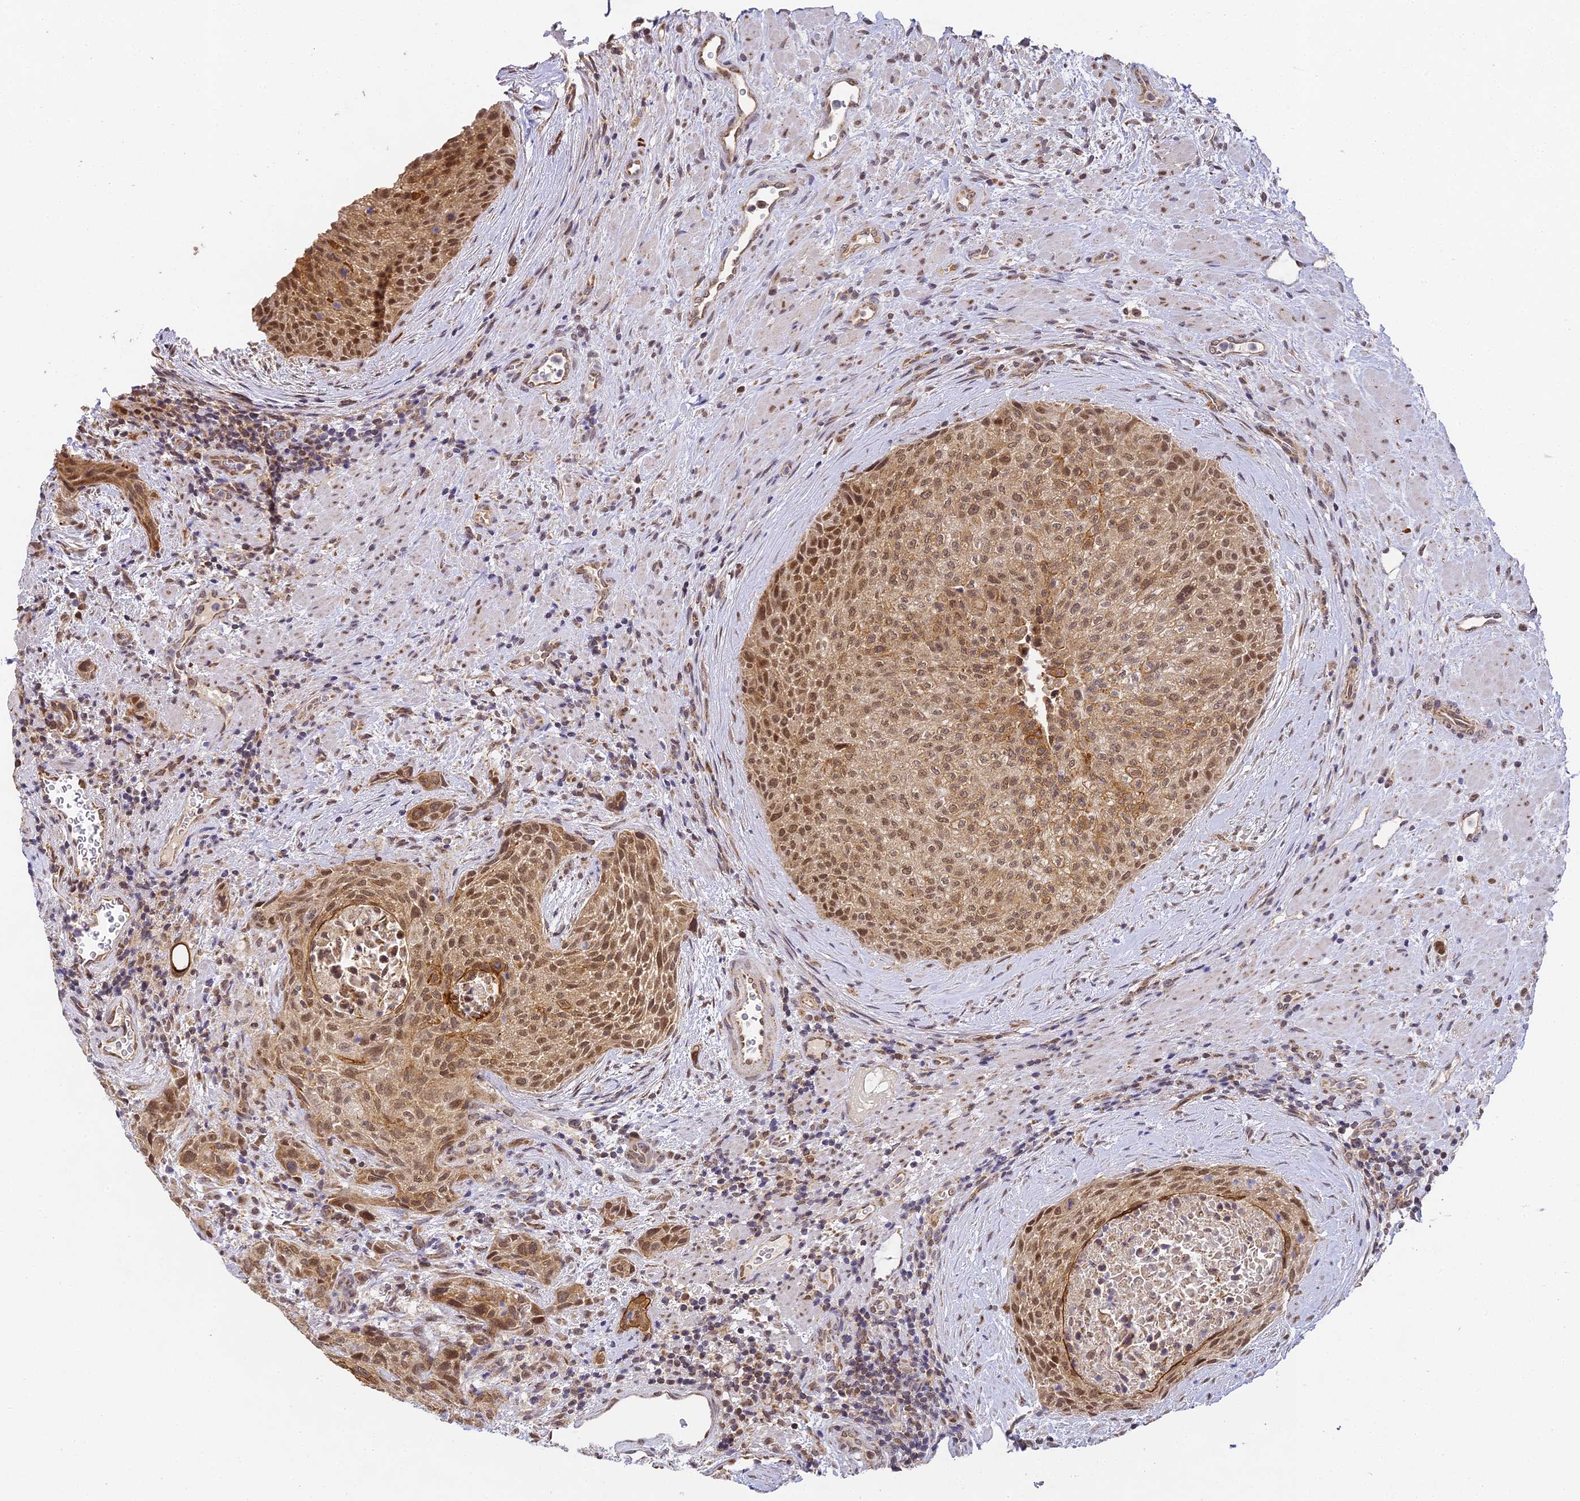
{"staining": {"intensity": "moderate", "quantity": ">75%", "location": "cytoplasmic/membranous,nuclear"}, "tissue": "urothelial cancer", "cell_type": "Tumor cells", "image_type": "cancer", "snomed": [{"axis": "morphology", "description": "Normal tissue, NOS"}, {"axis": "morphology", "description": "Urothelial carcinoma, NOS"}, {"axis": "topography", "description": "Urinary bladder"}, {"axis": "topography", "description": "Peripheral nerve tissue"}], "caption": "This histopathology image exhibits immunohistochemistry staining of transitional cell carcinoma, with medium moderate cytoplasmic/membranous and nuclear positivity in approximately >75% of tumor cells.", "gene": "DNAAF10", "patient": {"sex": "male", "age": 35}}